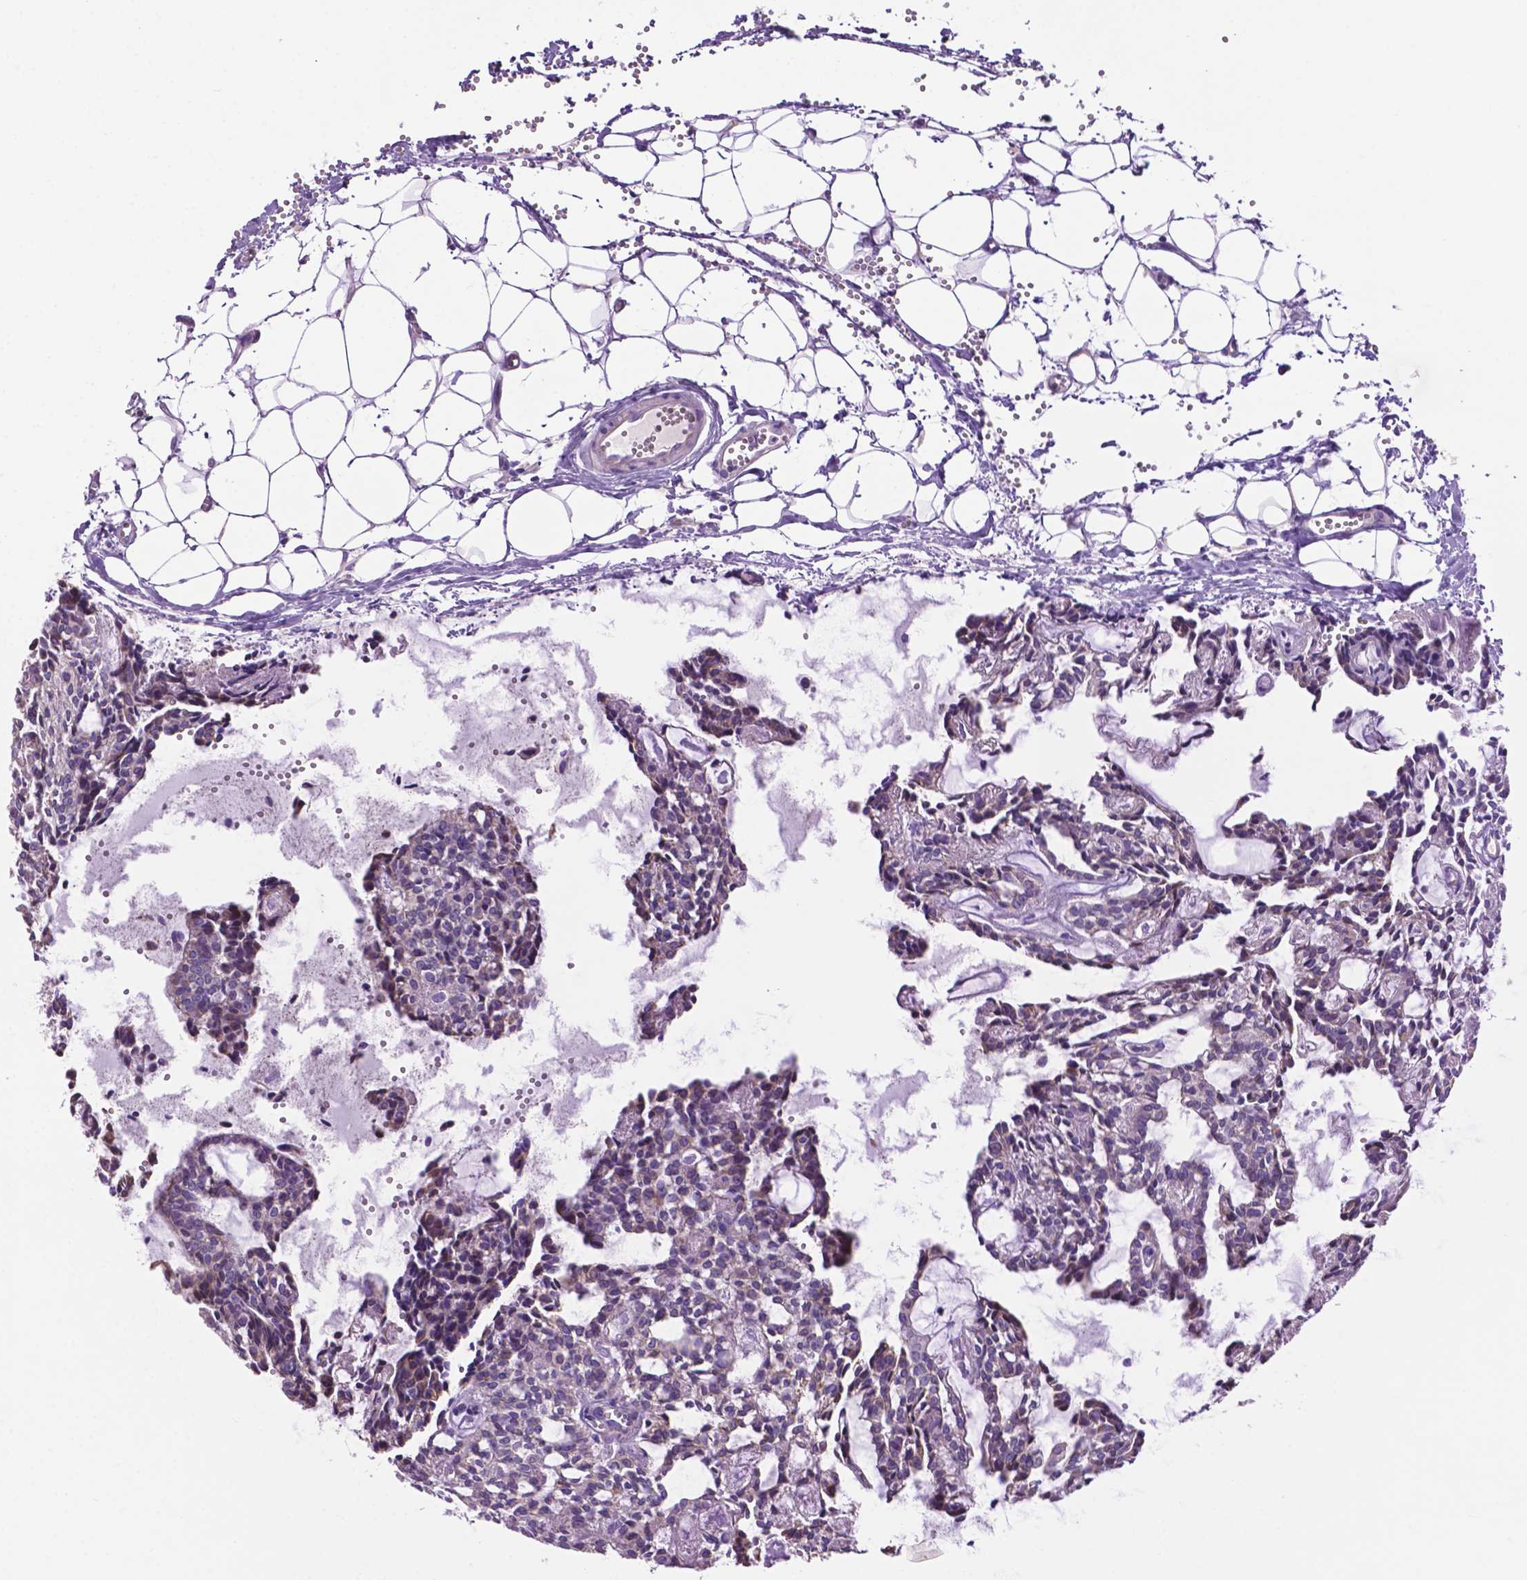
{"staining": {"intensity": "negative", "quantity": "none", "location": "none"}, "tissue": "head and neck cancer", "cell_type": "Tumor cells", "image_type": "cancer", "snomed": [{"axis": "morphology", "description": "Adenocarcinoma, NOS"}, {"axis": "topography", "description": "Head-Neck"}], "caption": "An immunohistochemistry photomicrograph of adenocarcinoma (head and neck) is shown. There is no staining in tumor cells of adenocarcinoma (head and neck).", "gene": "PHYHIP", "patient": {"sex": "female", "age": 62}}